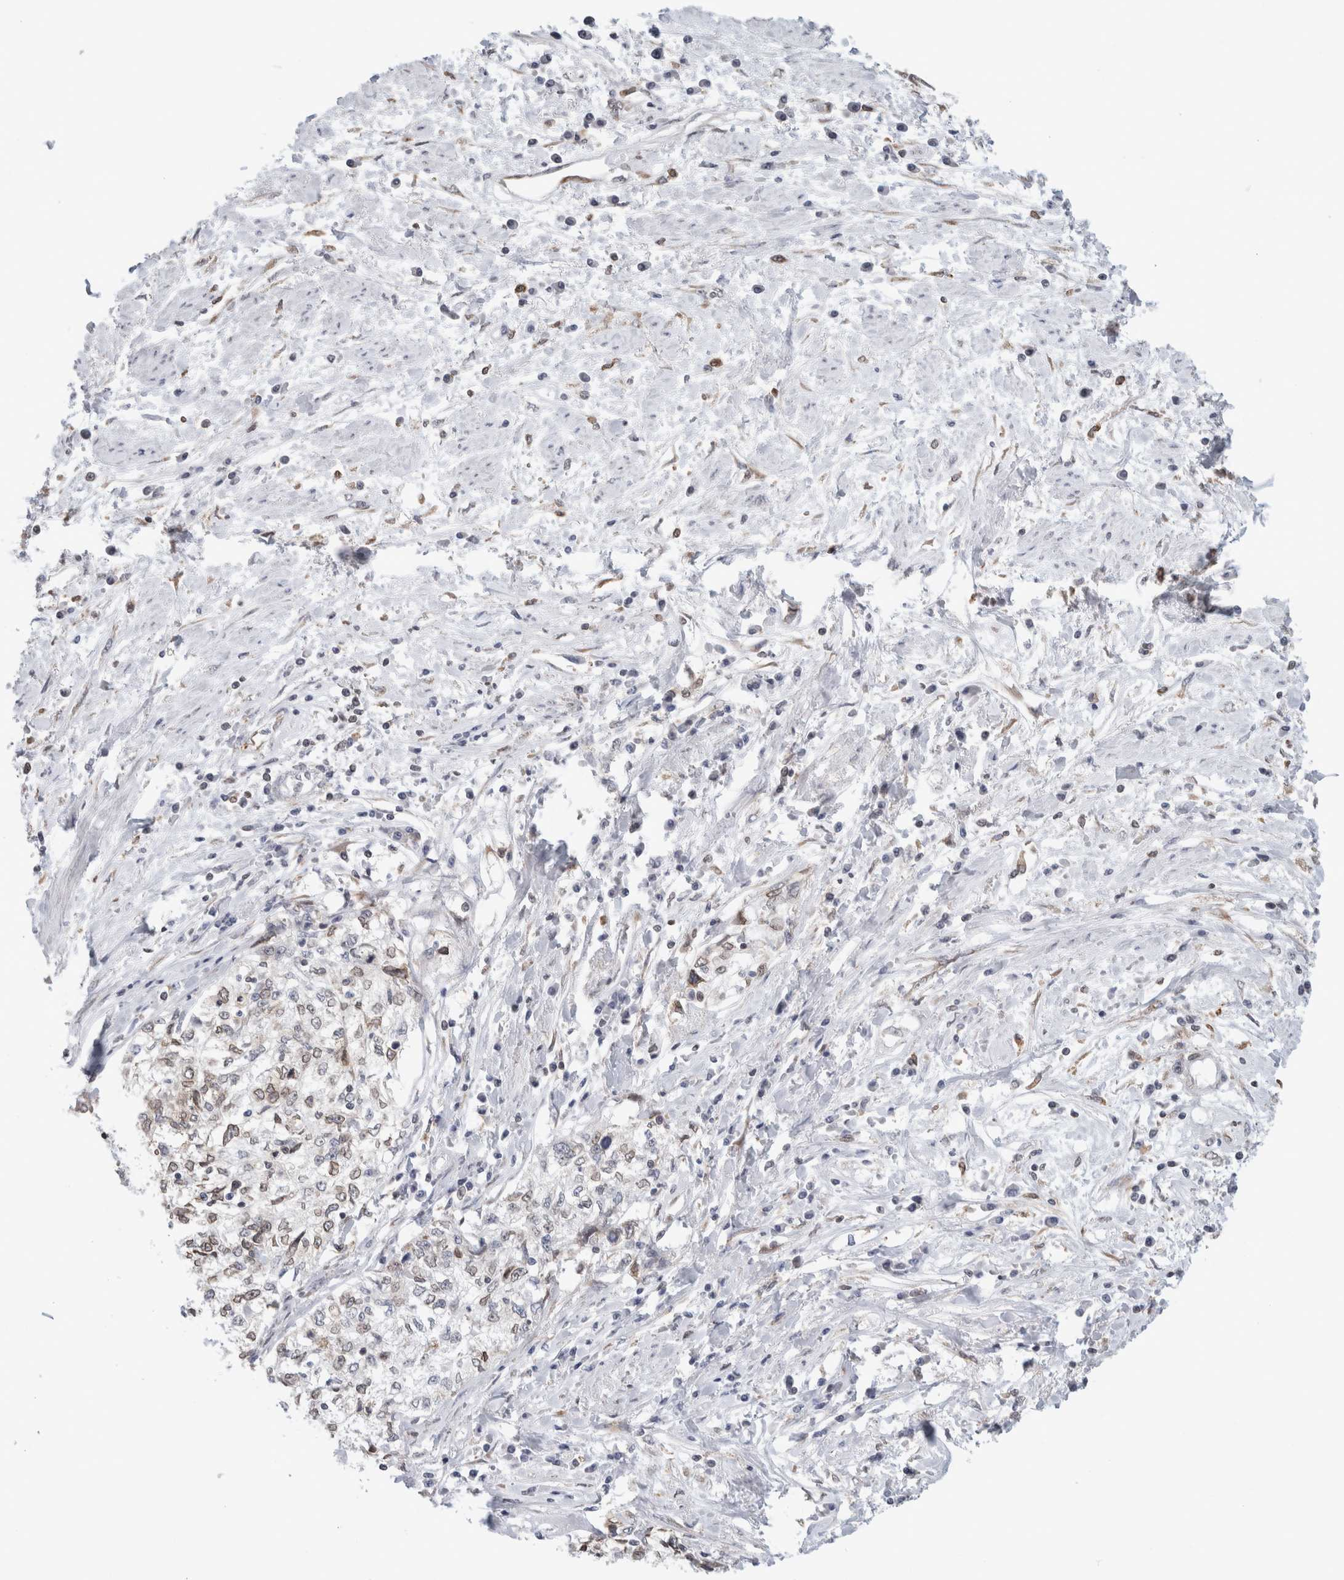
{"staining": {"intensity": "weak", "quantity": ">75%", "location": "cytoplasmic/membranous,nuclear"}, "tissue": "cervical cancer", "cell_type": "Tumor cells", "image_type": "cancer", "snomed": [{"axis": "morphology", "description": "Squamous cell carcinoma, NOS"}, {"axis": "topography", "description": "Cervix"}], "caption": "Cervical cancer (squamous cell carcinoma) stained for a protein (brown) exhibits weak cytoplasmic/membranous and nuclear positive staining in about >75% of tumor cells.", "gene": "RBMX2", "patient": {"sex": "female", "age": 57}}